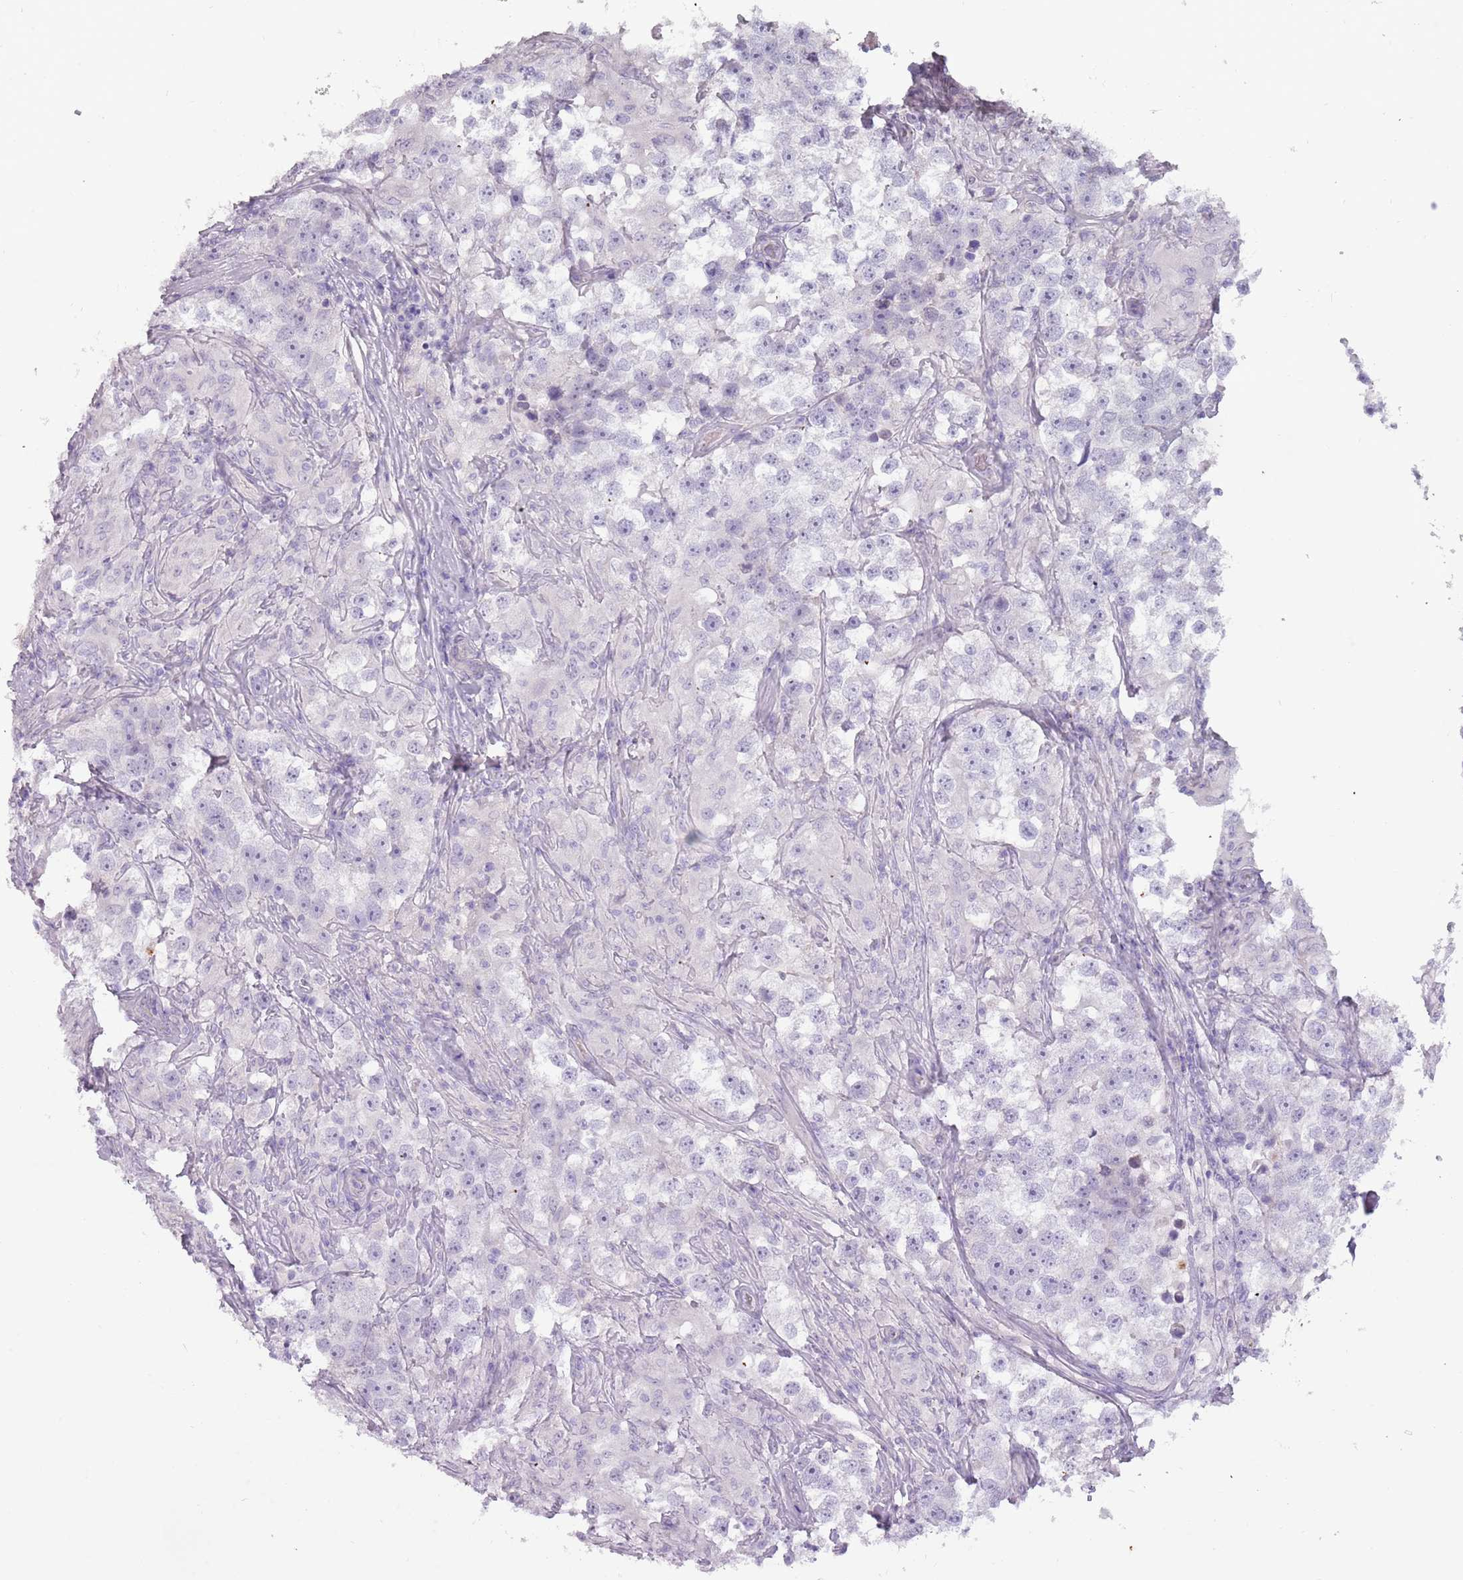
{"staining": {"intensity": "negative", "quantity": "none", "location": "none"}, "tissue": "testis cancer", "cell_type": "Tumor cells", "image_type": "cancer", "snomed": [{"axis": "morphology", "description": "Seminoma, NOS"}, {"axis": "topography", "description": "Testis"}], "caption": "Immunohistochemistry of human testis cancer (seminoma) displays no expression in tumor cells.", "gene": "RFX2", "patient": {"sex": "male", "age": 46}}